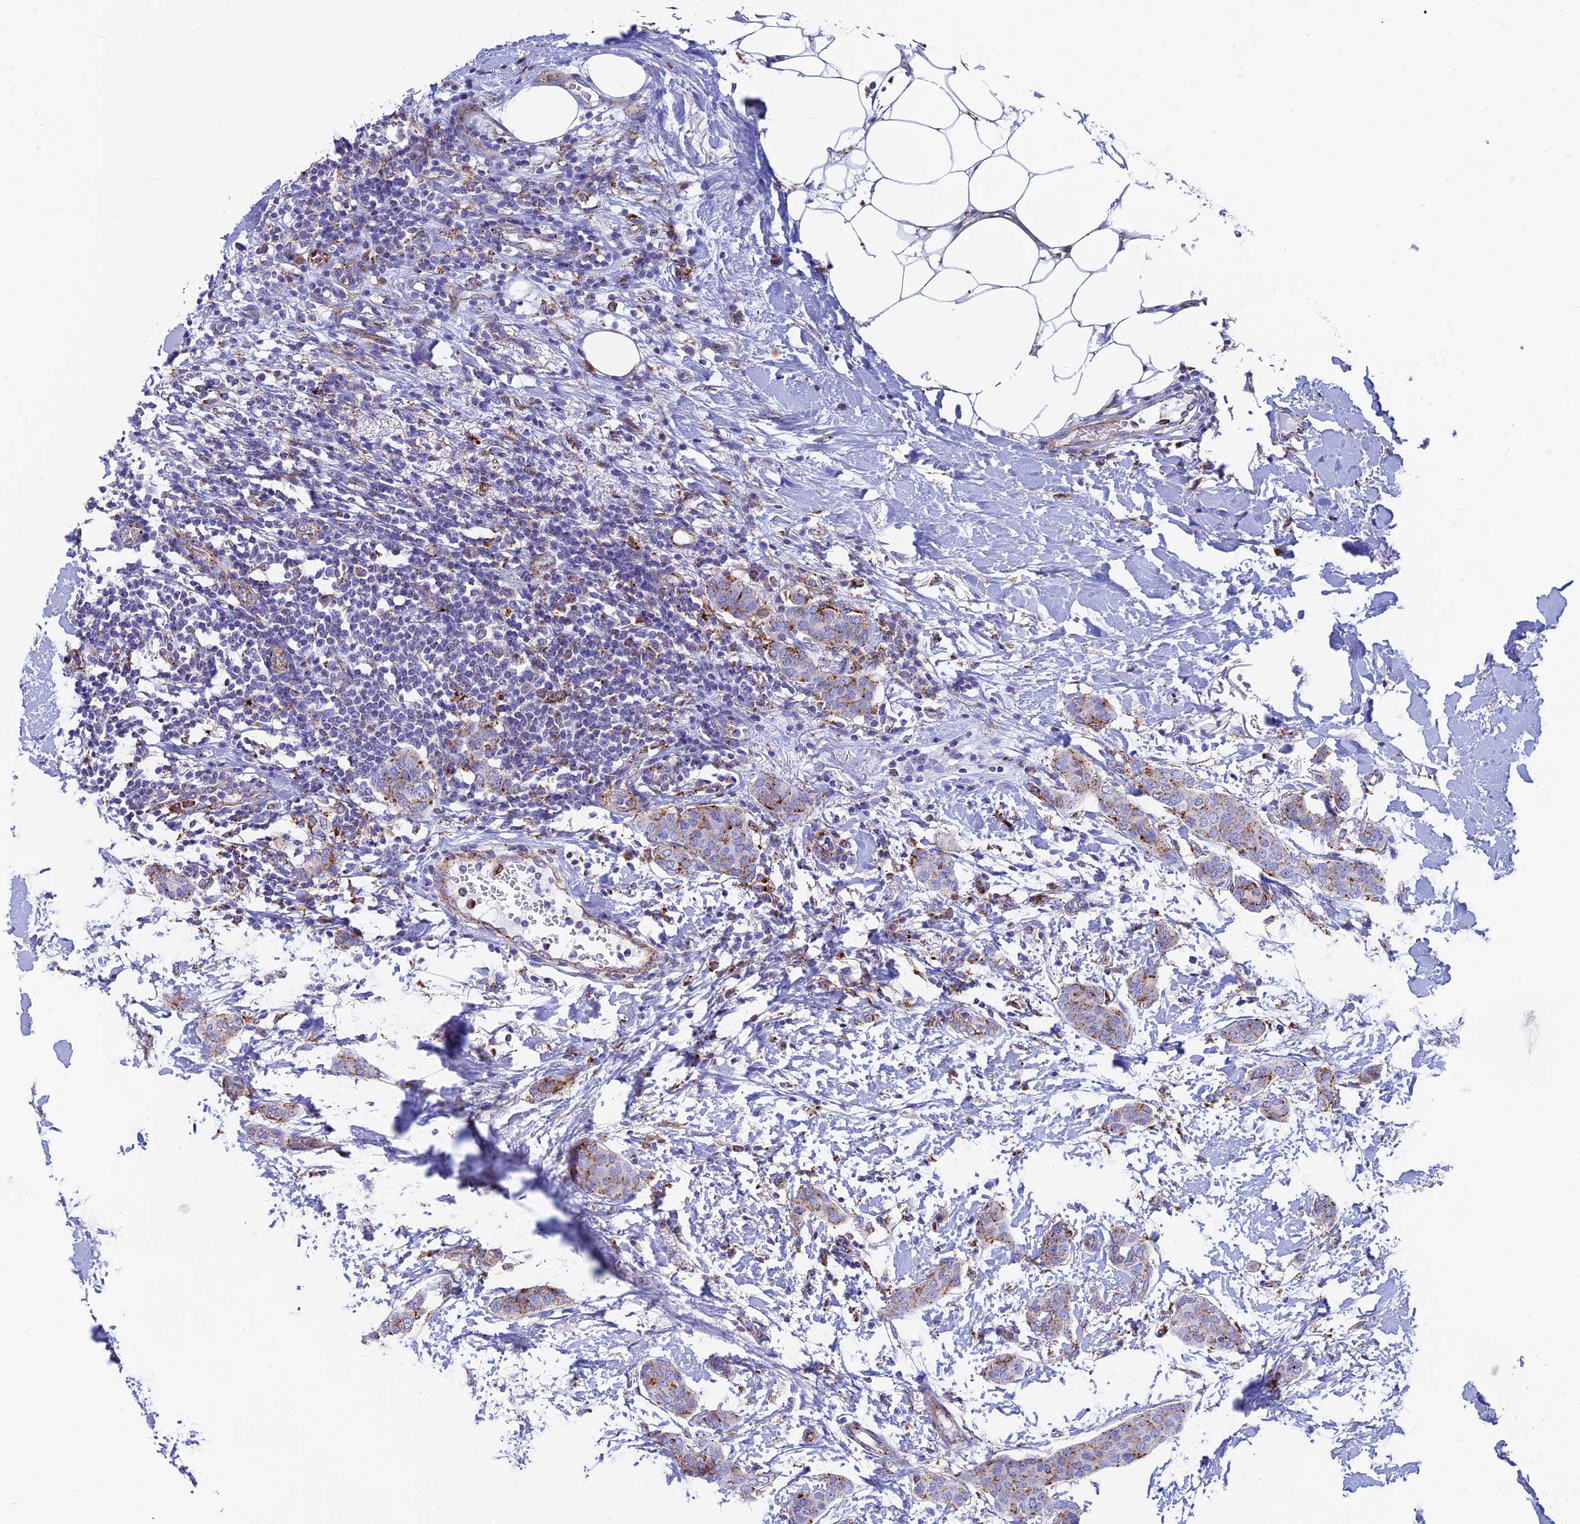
{"staining": {"intensity": "moderate", "quantity": "25%-75%", "location": "cytoplasmic/membranous"}, "tissue": "breast cancer", "cell_type": "Tumor cells", "image_type": "cancer", "snomed": [{"axis": "morphology", "description": "Duct carcinoma"}, {"axis": "topography", "description": "Breast"}], "caption": "Breast infiltrating ductal carcinoma was stained to show a protein in brown. There is medium levels of moderate cytoplasmic/membranous positivity in approximately 25%-75% of tumor cells.", "gene": "SPNS1", "patient": {"sex": "female", "age": 72}}